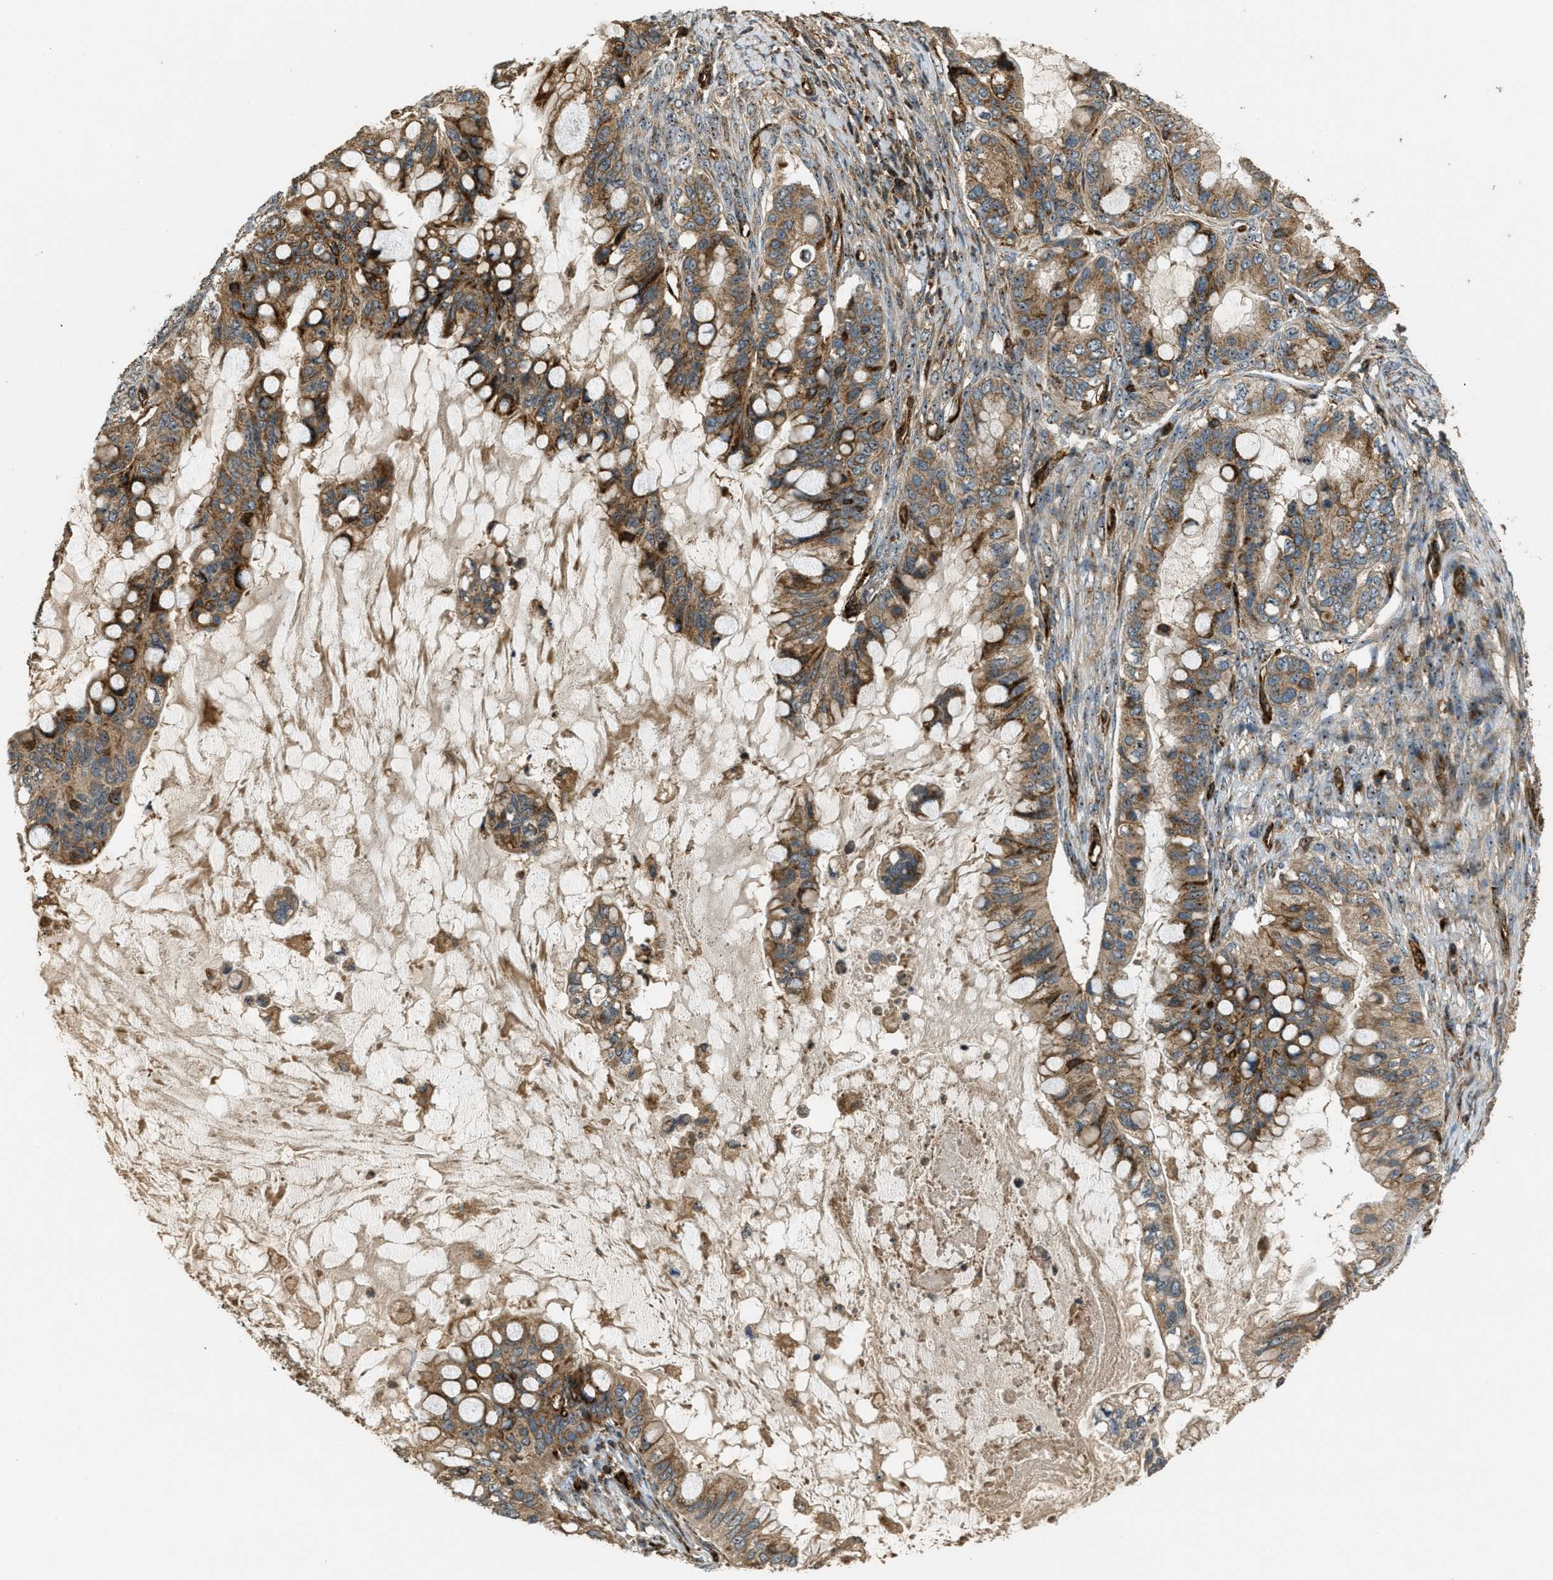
{"staining": {"intensity": "moderate", "quantity": ">75%", "location": "cytoplasmic/membranous,nuclear"}, "tissue": "ovarian cancer", "cell_type": "Tumor cells", "image_type": "cancer", "snomed": [{"axis": "morphology", "description": "Cystadenocarcinoma, mucinous, NOS"}, {"axis": "topography", "description": "Ovary"}], "caption": "Approximately >75% of tumor cells in mucinous cystadenocarcinoma (ovarian) show moderate cytoplasmic/membranous and nuclear protein staining as visualized by brown immunohistochemical staining.", "gene": "LRP12", "patient": {"sex": "female", "age": 80}}